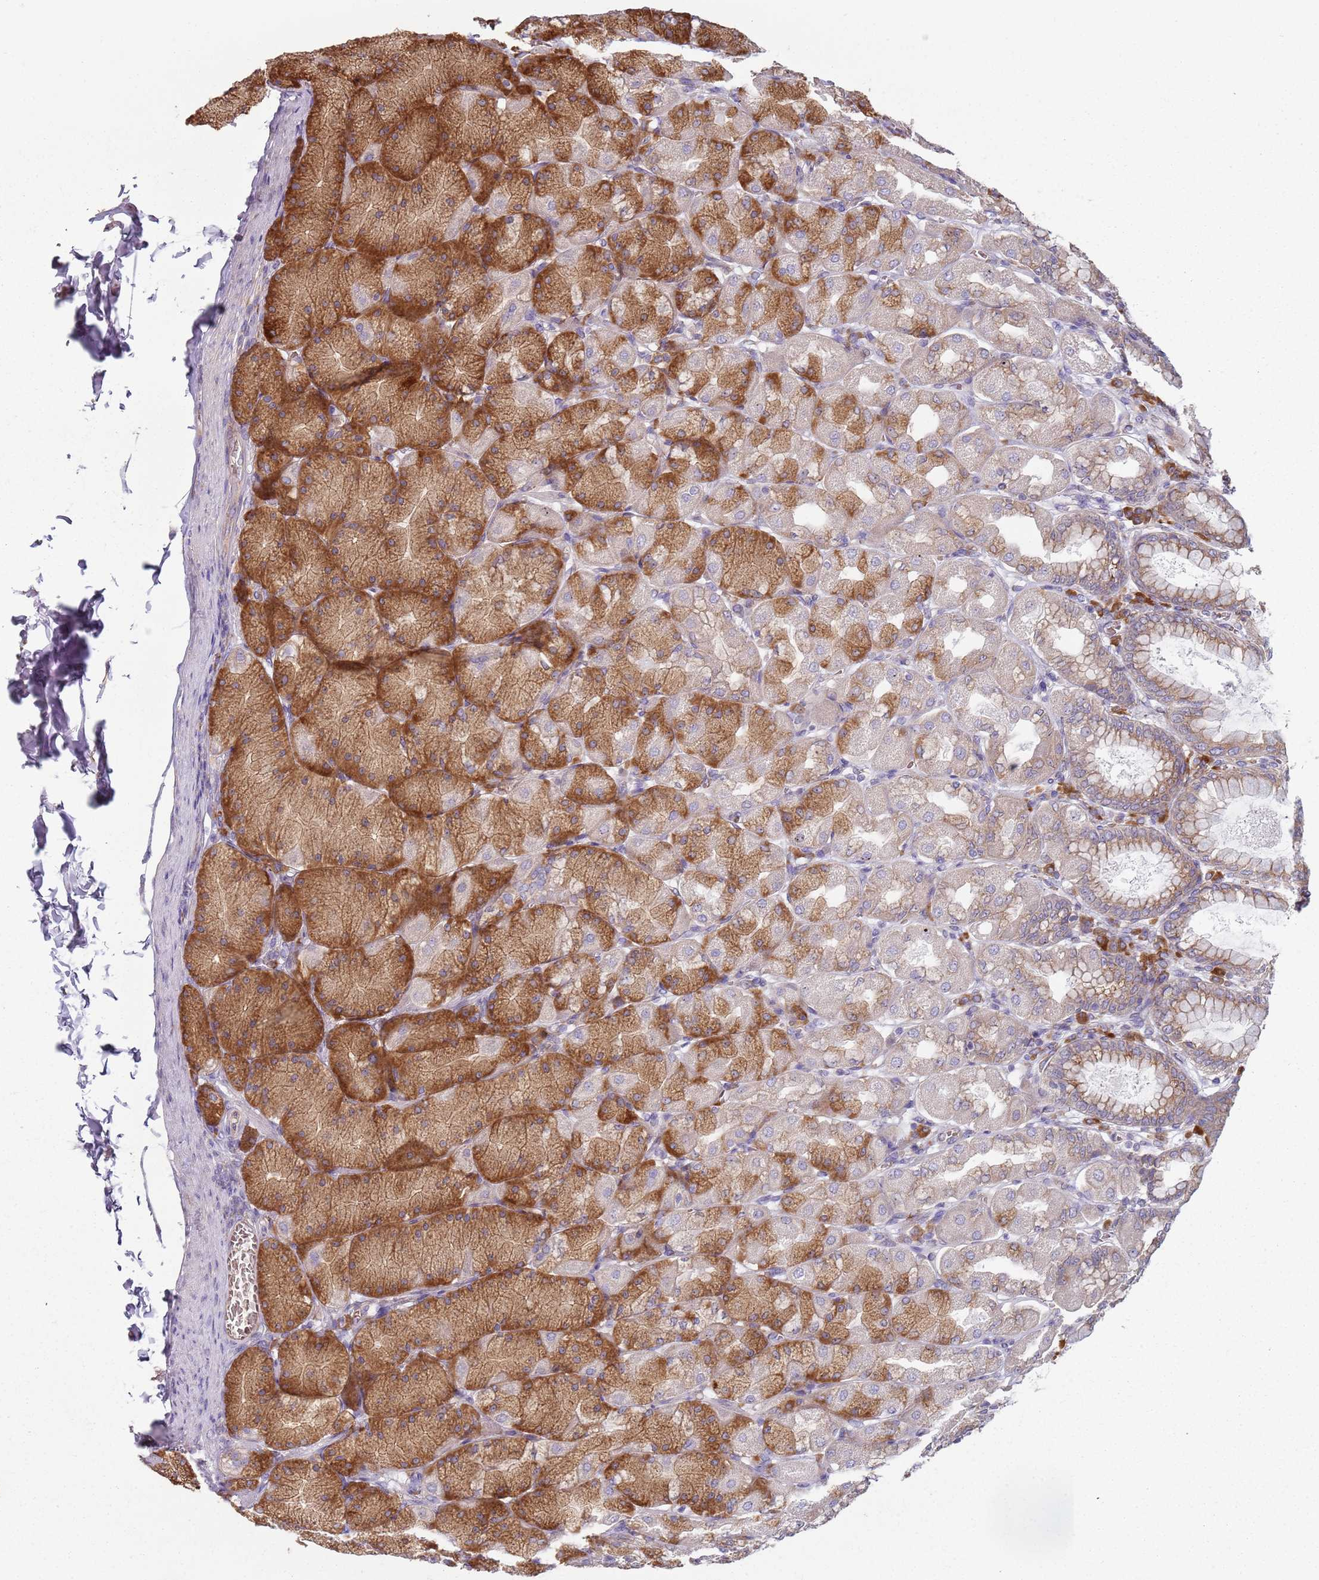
{"staining": {"intensity": "strong", "quantity": ">75%", "location": "cytoplasmic/membranous"}, "tissue": "stomach", "cell_type": "Glandular cells", "image_type": "normal", "snomed": [{"axis": "morphology", "description": "Normal tissue, NOS"}, {"axis": "topography", "description": "Stomach, upper"}], "caption": "Human stomach stained for a protein (brown) reveals strong cytoplasmic/membranous positive staining in approximately >75% of glandular cells.", "gene": "SPATA2", "patient": {"sex": "female", "age": 56}}